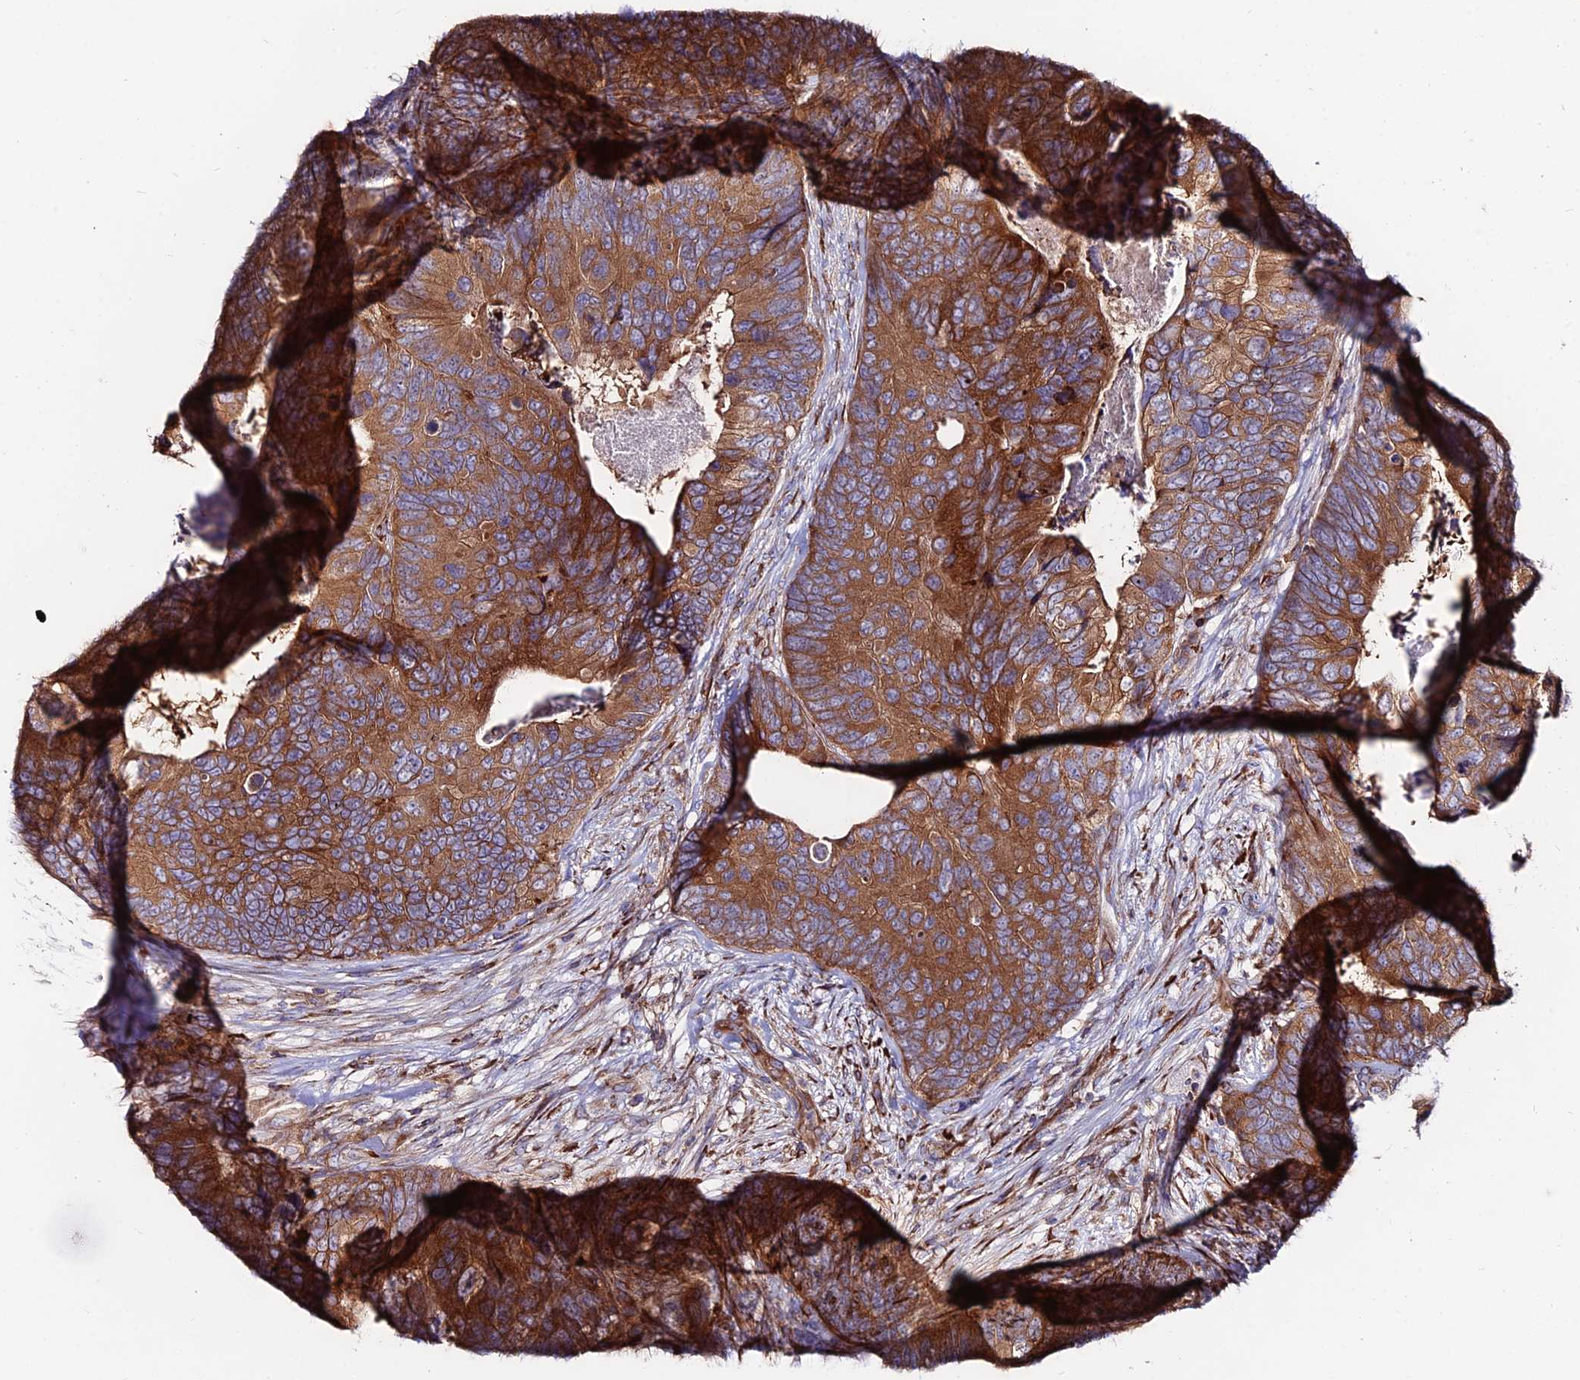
{"staining": {"intensity": "moderate", "quantity": ">75%", "location": "cytoplasmic/membranous"}, "tissue": "colorectal cancer", "cell_type": "Tumor cells", "image_type": "cancer", "snomed": [{"axis": "morphology", "description": "Adenocarcinoma, NOS"}, {"axis": "topography", "description": "Colon"}], "caption": "Immunohistochemistry of human adenocarcinoma (colorectal) exhibits medium levels of moderate cytoplasmic/membranous expression in about >75% of tumor cells.", "gene": "EIF3K", "patient": {"sex": "female", "age": 67}}